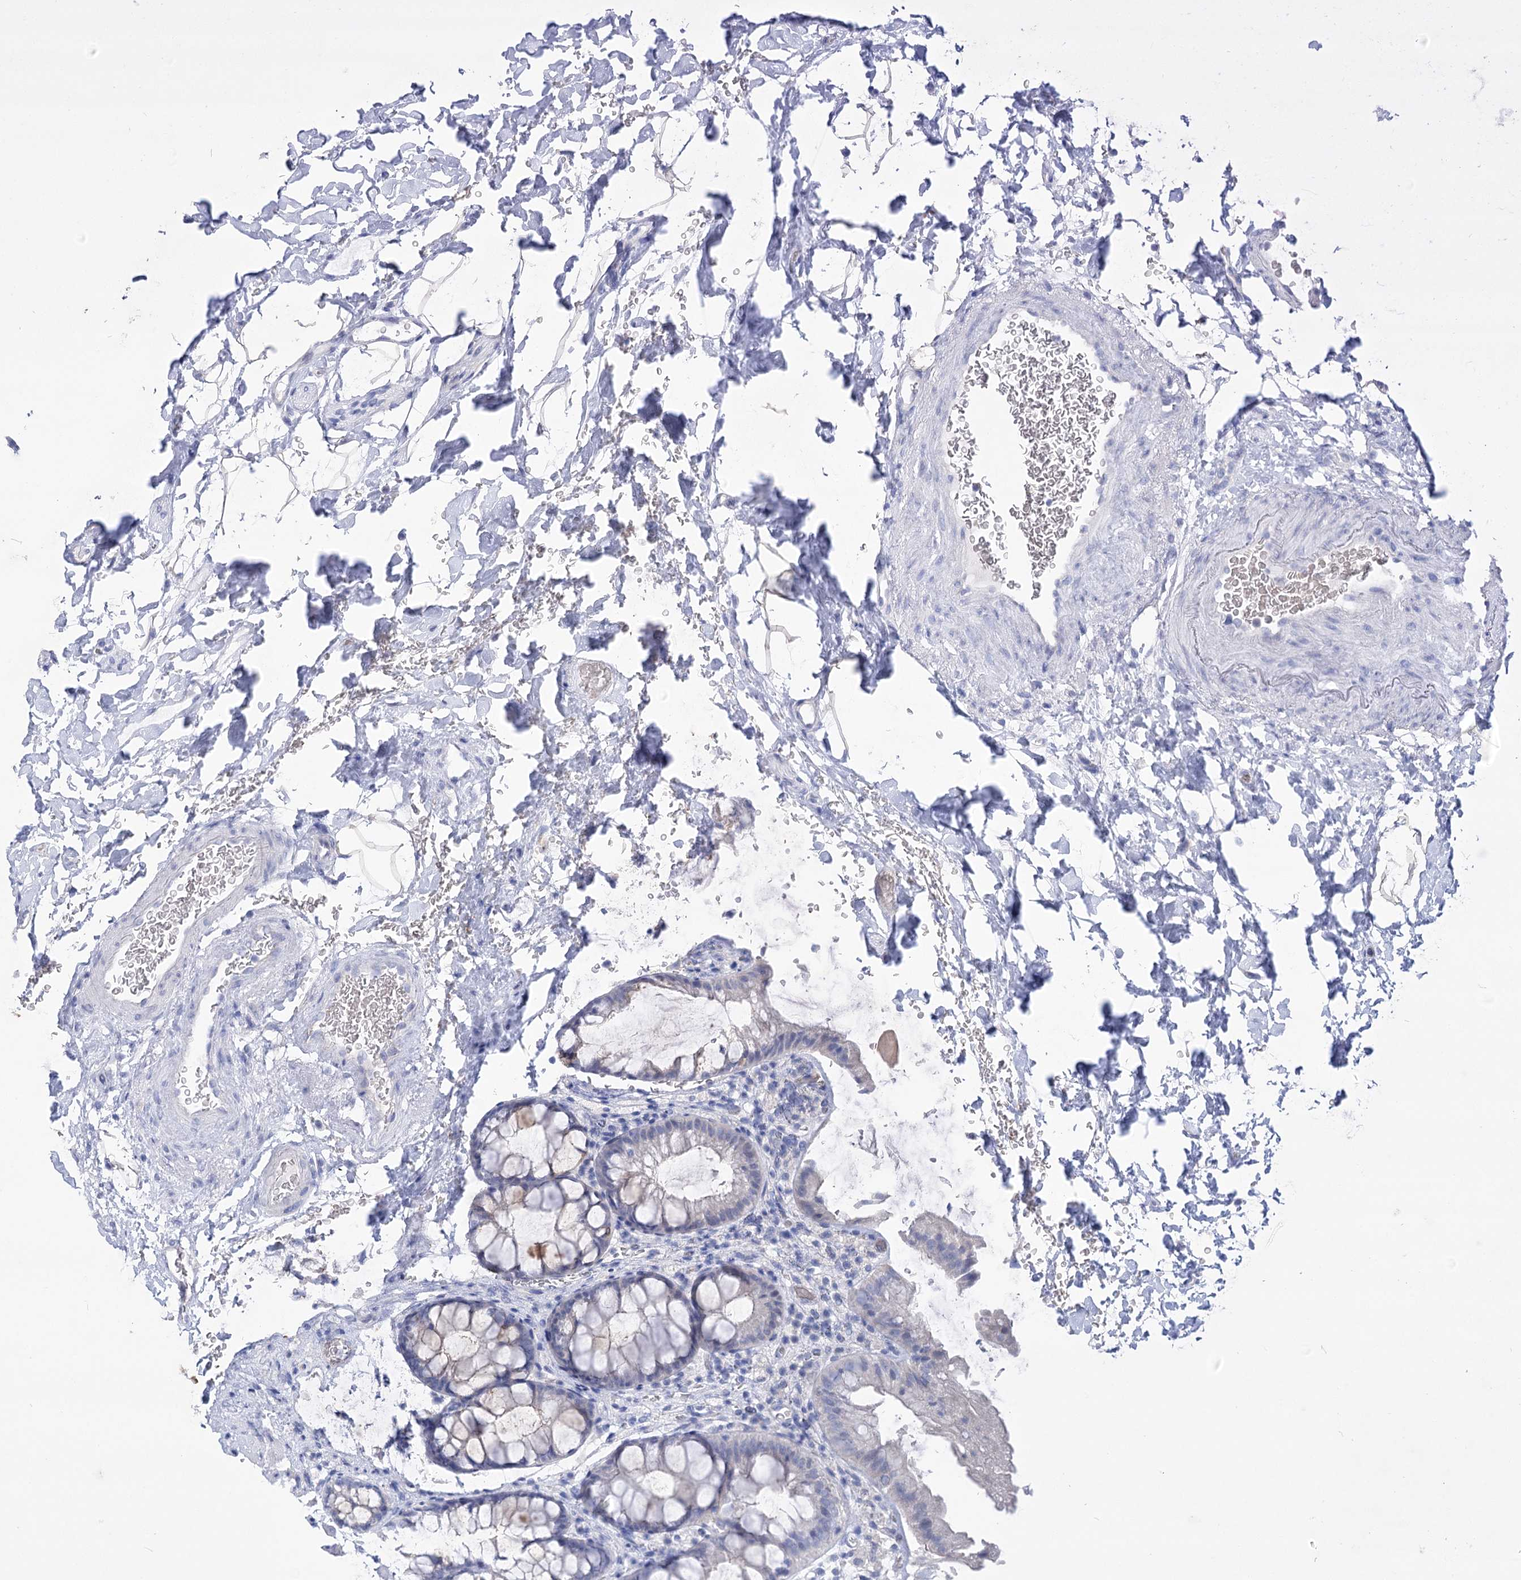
{"staining": {"intensity": "negative", "quantity": "none", "location": "none"}, "tissue": "colon", "cell_type": "Endothelial cells", "image_type": "normal", "snomed": [{"axis": "morphology", "description": "Normal tissue, NOS"}, {"axis": "topography", "description": "Colon"}], "caption": "A photomicrograph of colon stained for a protein shows no brown staining in endothelial cells.", "gene": "NRAP", "patient": {"sex": "female", "age": 62}}